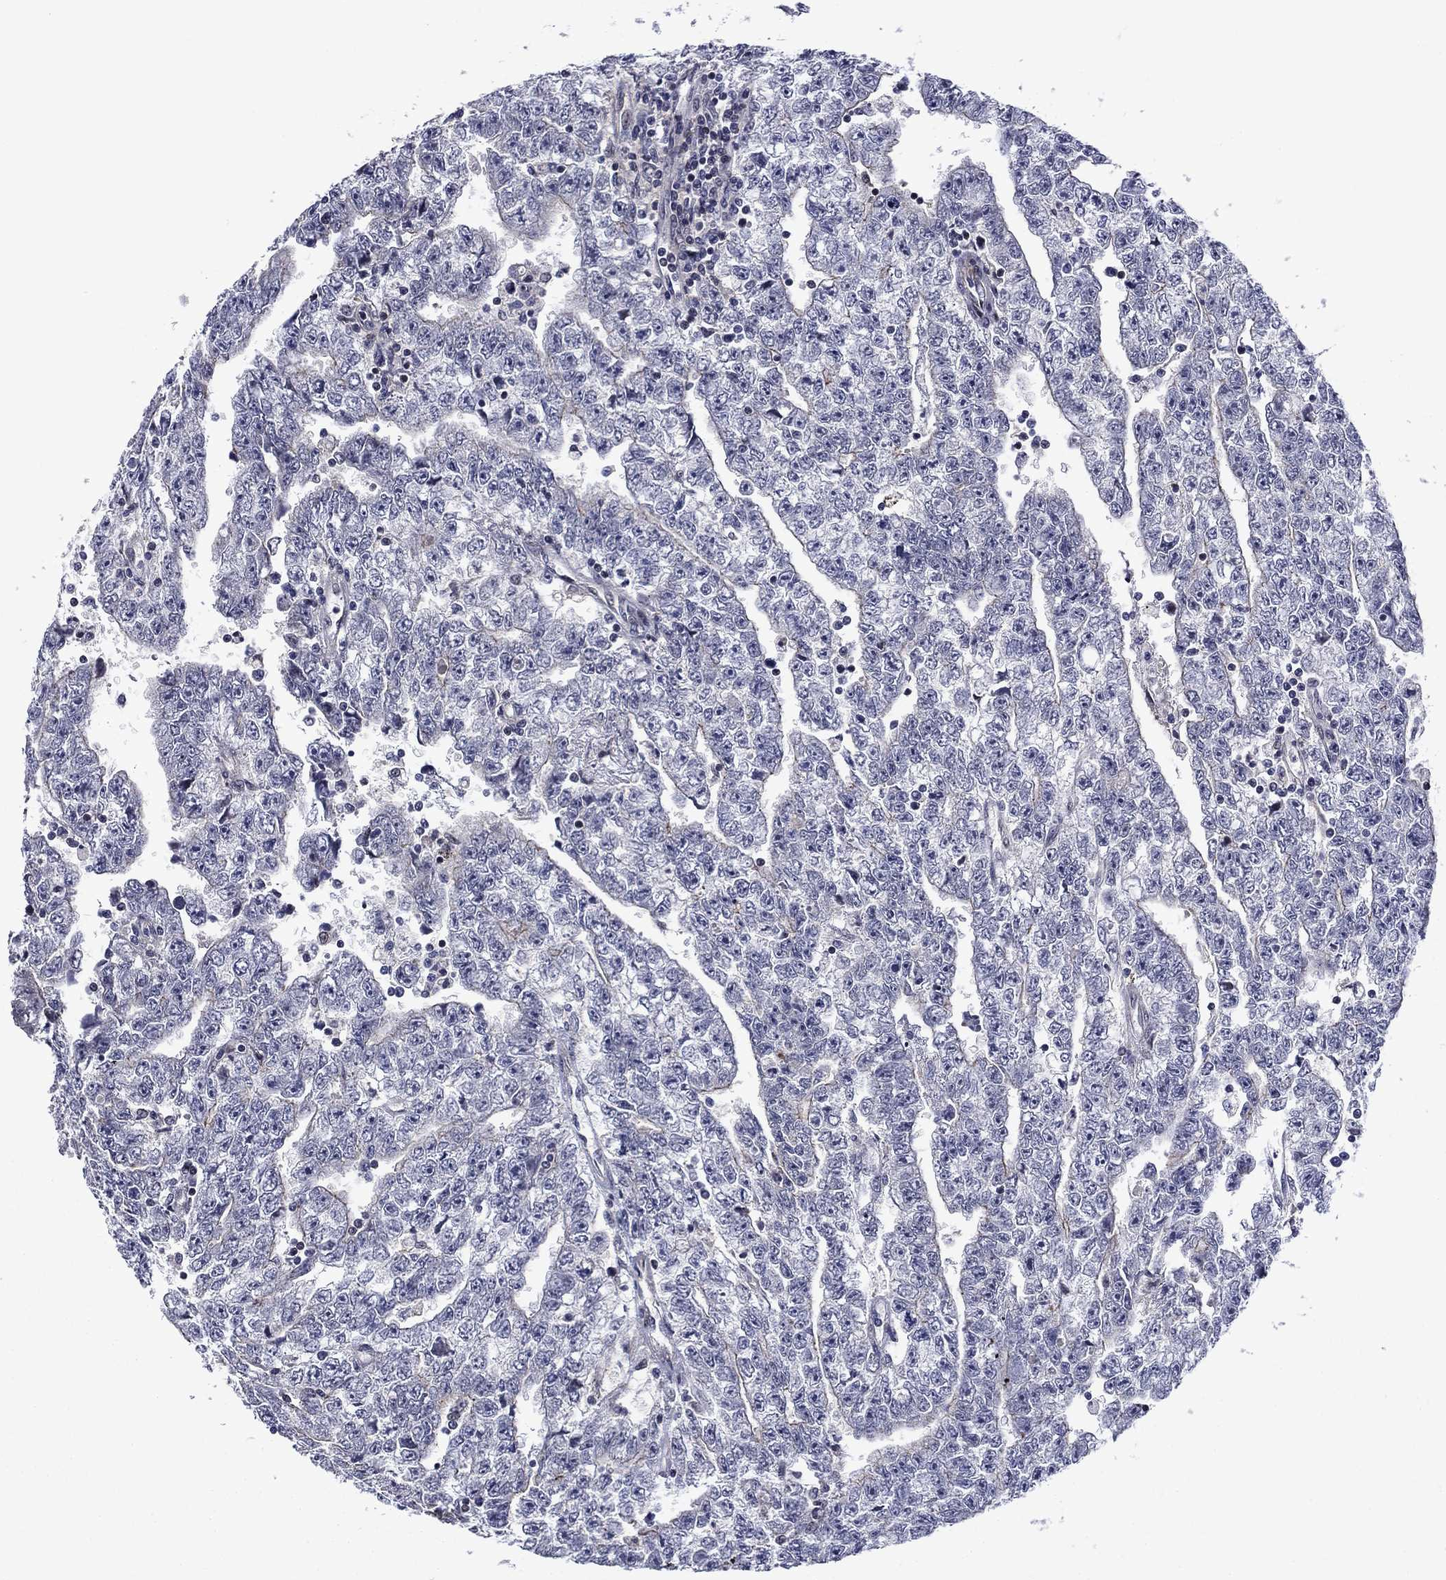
{"staining": {"intensity": "negative", "quantity": "none", "location": "none"}, "tissue": "testis cancer", "cell_type": "Tumor cells", "image_type": "cancer", "snomed": [{"axis": "morphology", "description": "Carcinoma, Embryonal, NOS"}, {"axis": "topography", "description": "Testis"}], "caption": "There is no significant staining in tumor cells of embryonal carcinoma (testis).", "gene": "B3GAT1", "patient": {"sex": "male", "age": 25}}